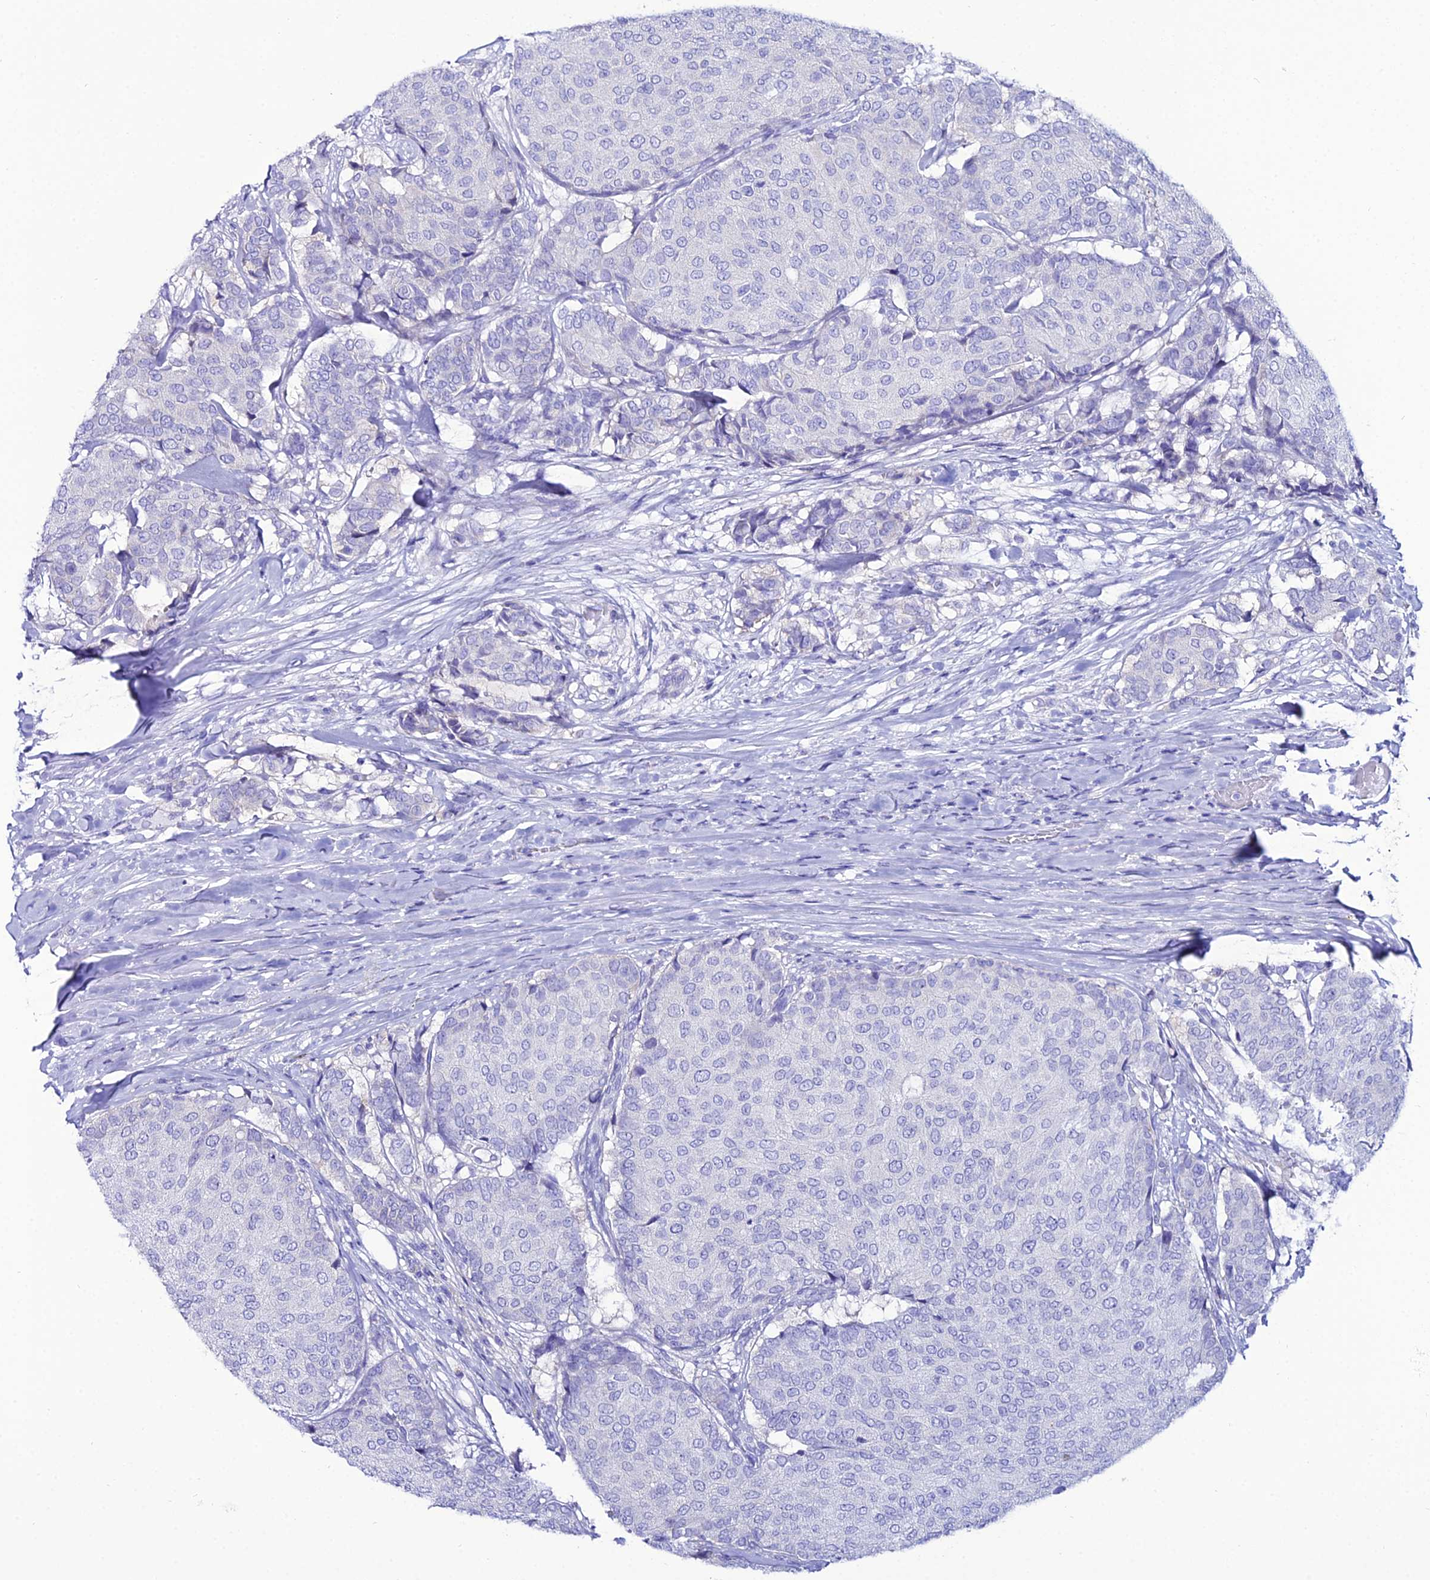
{"staining": {"intensity": "negative", "quantity": "none", "location": "none"}, "tissue": "breast cancer", "cell_type": "Tumor cells", "image_type": "cancer", "snomed": [{"axis": "morphology", "description": "Duct carcinoma"}, {"axis": "topography", "description": "Breast"}], "caption": "Protein analysis of breast infiltrating ductal carcinoma shows no significant expression in tumor cells.", "gene": "OR4D5", "patient": {"sex": "female", "age": 75}}